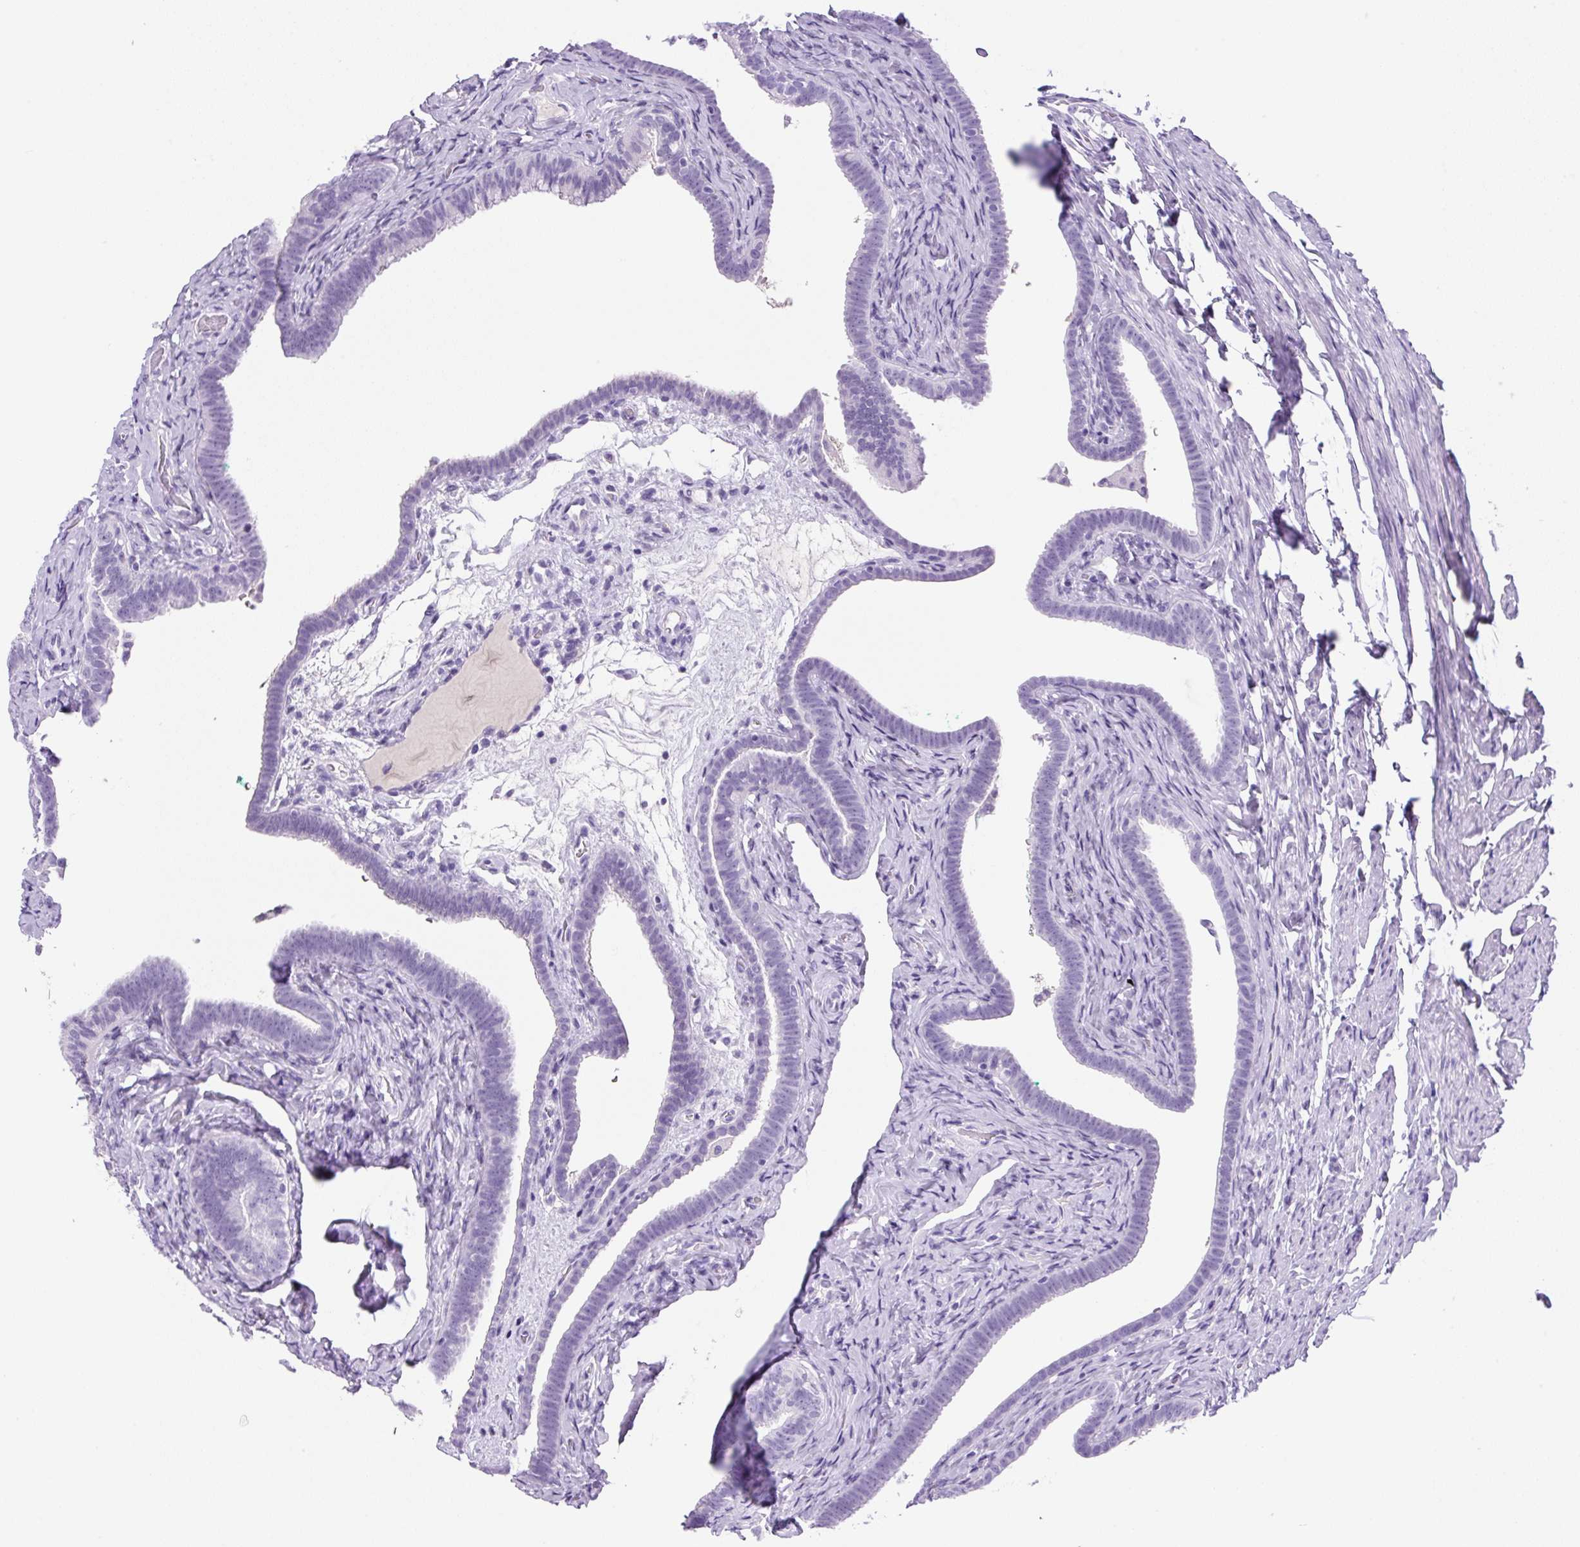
{"staining": {"intensity": "negative", "quantity": "none", "location": "none"}, "tissue": "fallopian tube", "cell_type": "Glandular cells", "image_type": "normal", "snomed": [{"axis": "morphology", "description": "Normal tissue, NOS"}, {"axis": "topography", "description": "Fallopian tube"}], "caption": "Histopathology image shows no significant protein staining in glandular cells of benign fallopian tube. (Brightfield microscopy of DAB (3,3'-diaminobenzidine) immunohistochemistry (IHC) at high magnification).", "gene": "PRRT1", "patient": {"sex": "female", "age": 69}}